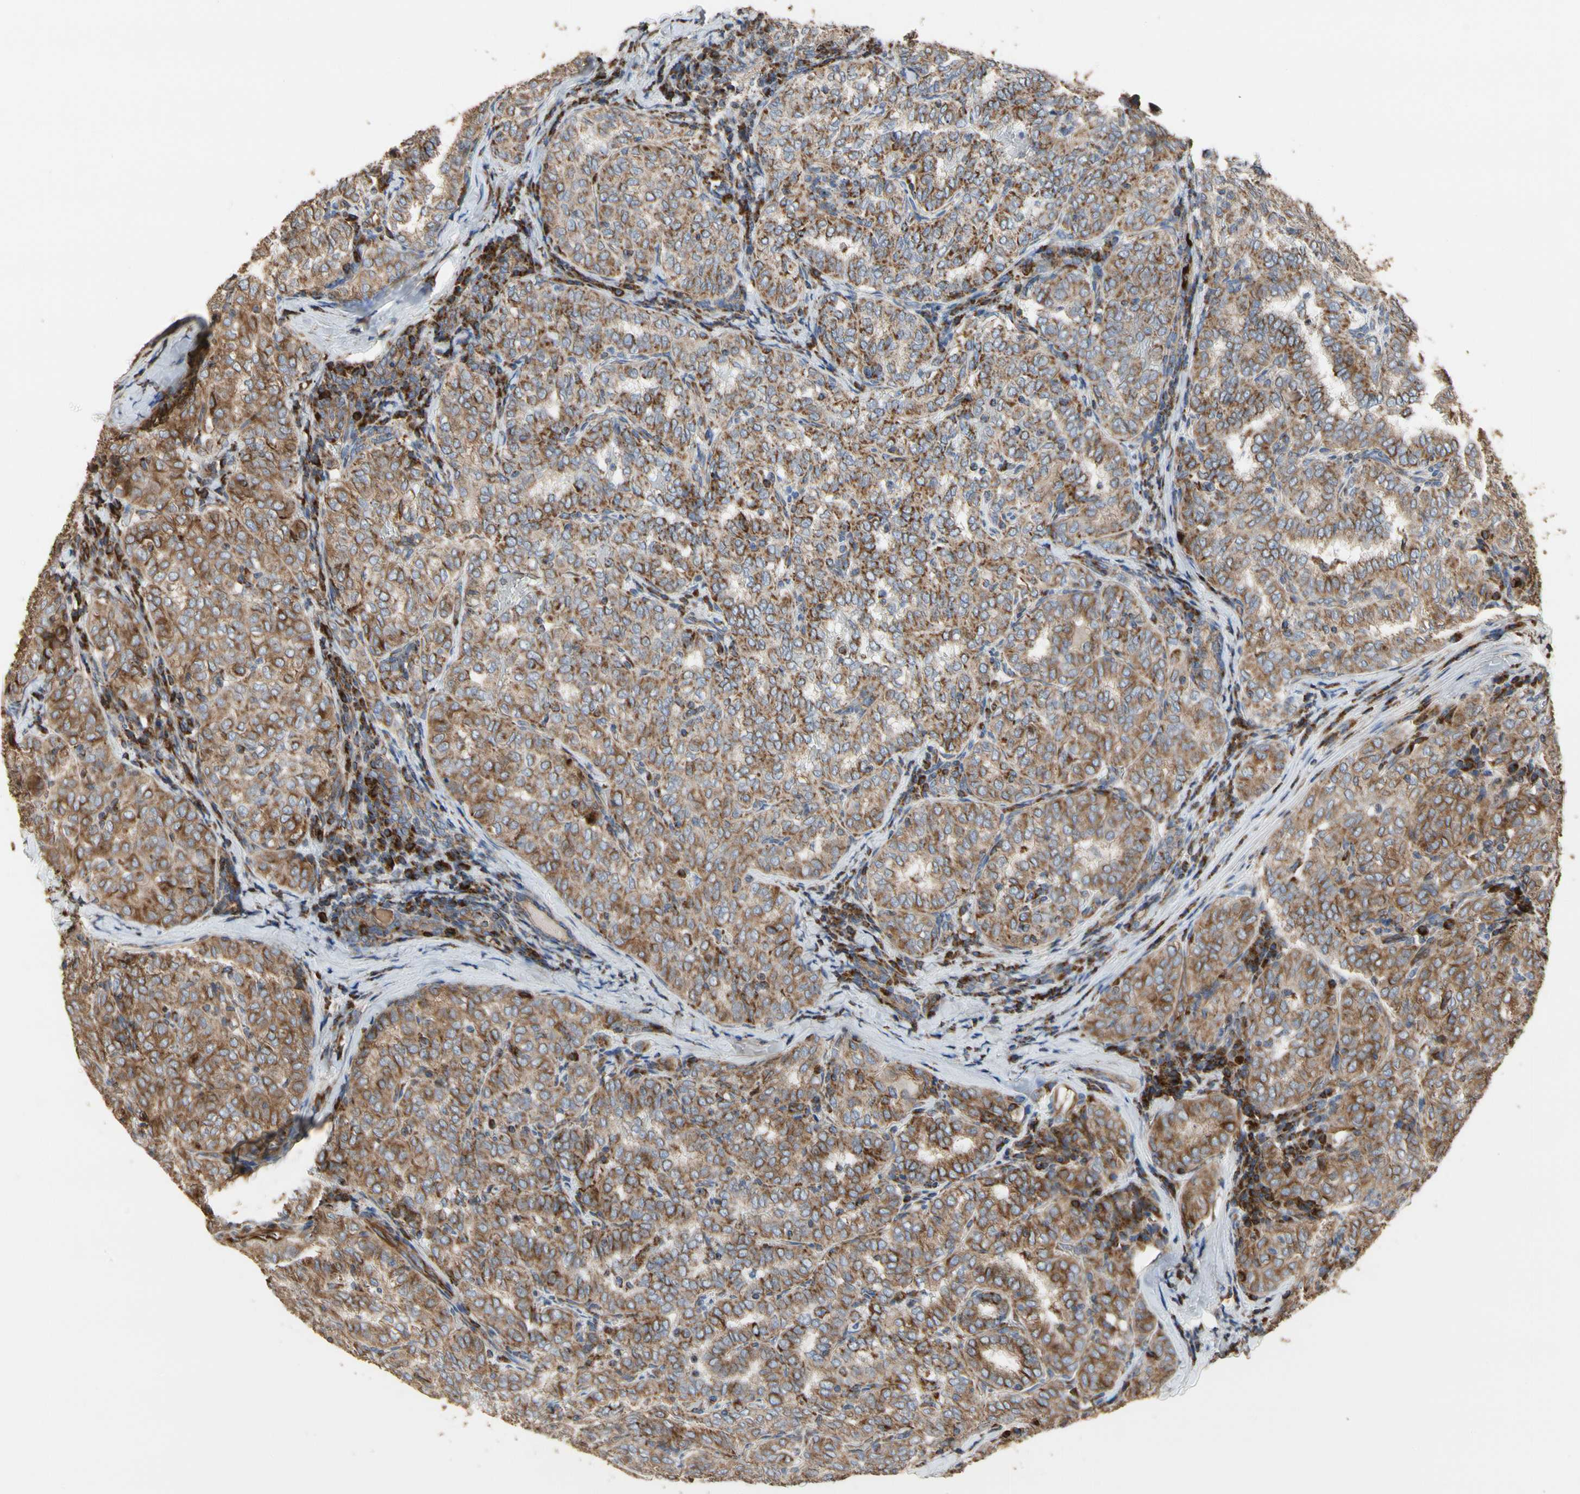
{"staining": {"intensity": "moderate", "quantity": "<25%", "location": "cytoplasmic/membranous"}, "tissue": "thyroid cancer", "cell_type": "Tumor cells", "image_type": "cancer", "snomed": [{"axis": "morphology", "description": "Normal tissue, NOS"}, {"axis": "morphology", "description": "Papillary adenocarcinoma, NOS"}, {"axis": "topography", "description": "Thyroid gland"}], "caption": "A brown stain shows moderate cytoplasmic/membranous staining of a protein in thyroid cancer tumor cells.", "gene": "TUBA1A", "patient": {"sex": "female", "age": 30}}